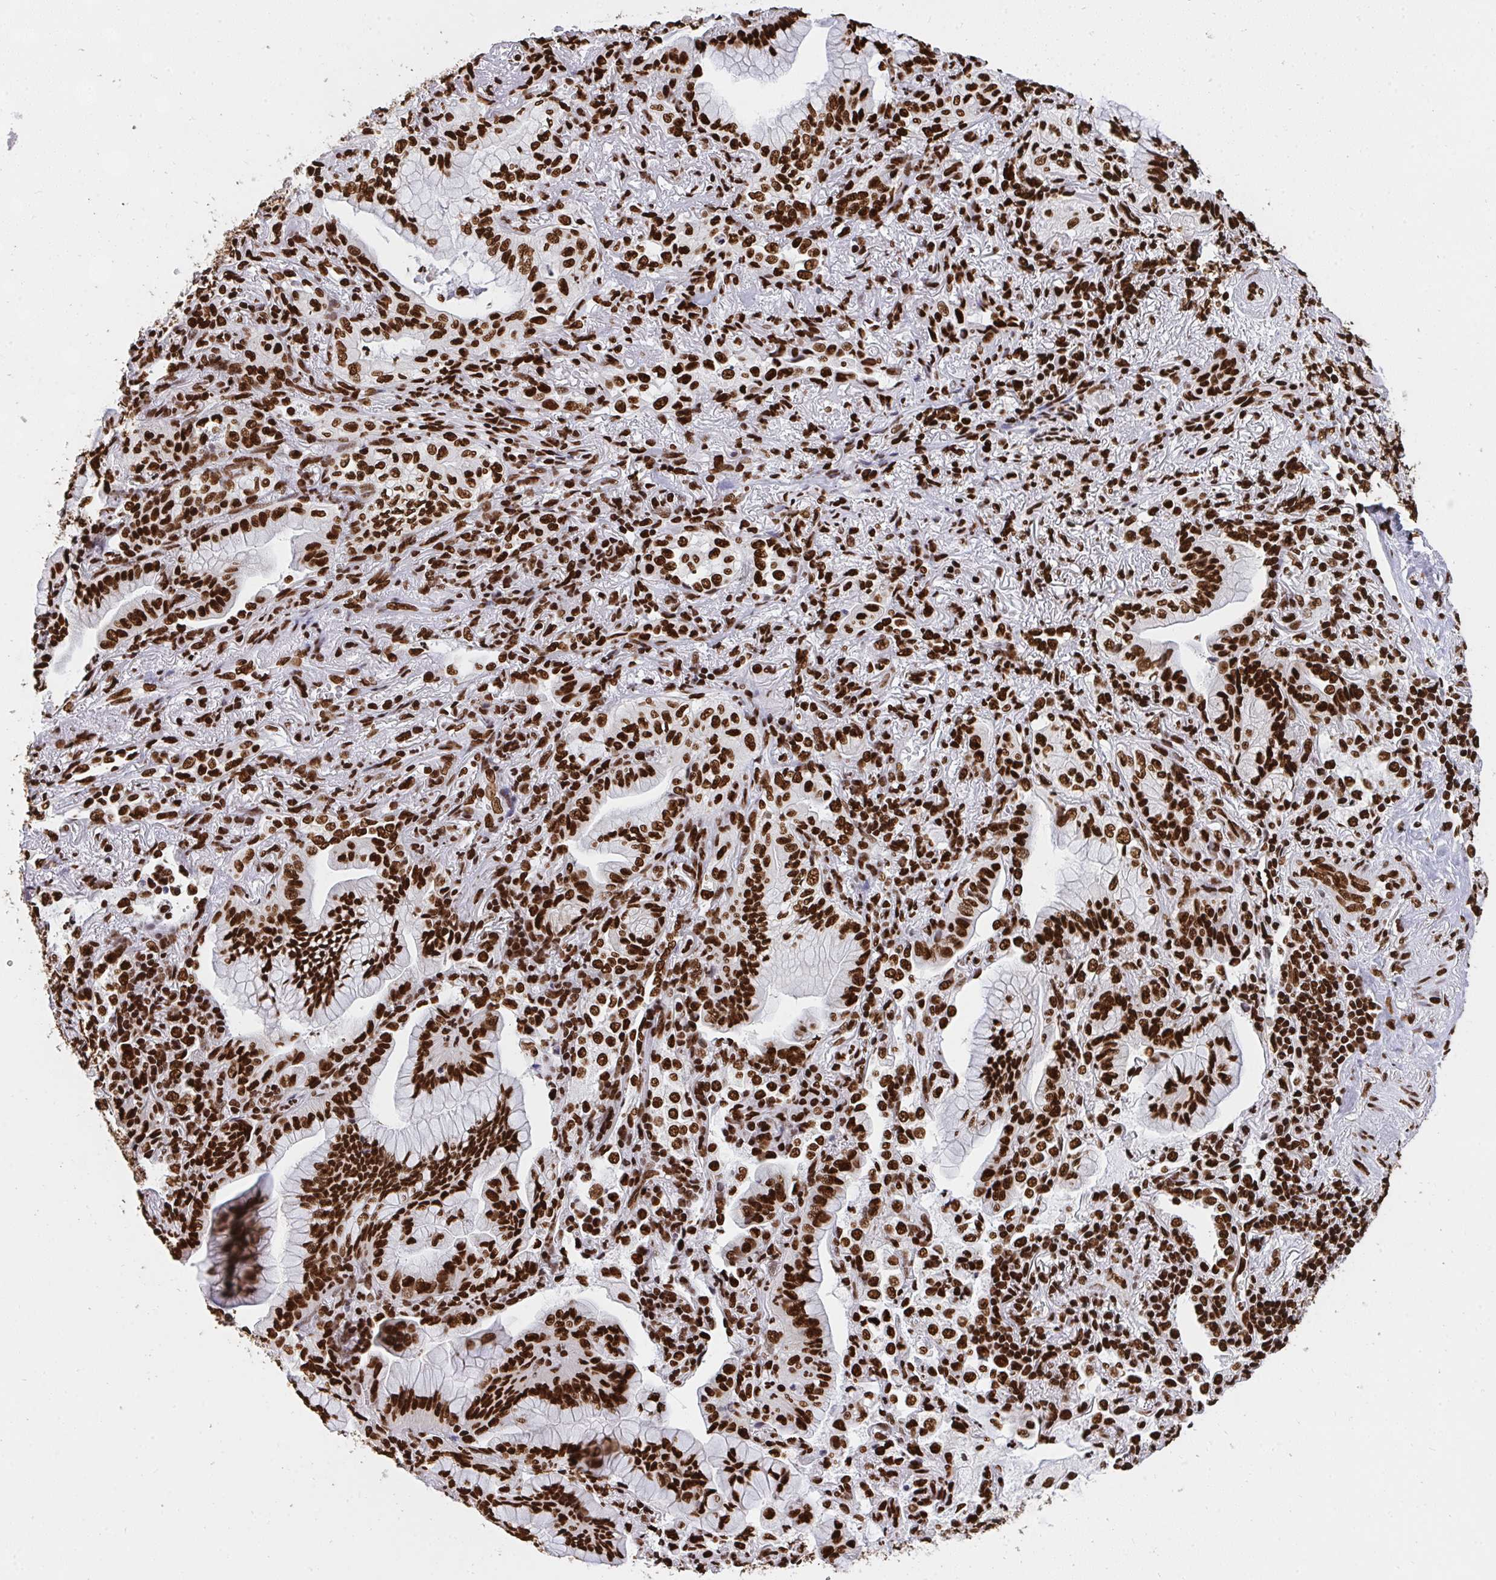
{"staining": {"intensity": "strong", "quantity": ">75%", "location": "nuclear"}, "tissue": "lung cancer", "cell_type": "Tumor cells", "image_type": "cancer", "snomed": [{"axis": "morphology", "description": "Adenocarcinoma, NOS"}, {"axis": "topography", "description": "Lung"}], "caption": "Protein staining demonstrates strong nuclear staining in about >75% of tumor cells in adenocarcinoma (lung).", "gene": "HNRNPL", "patient": {"sex": "male", "age": 77}}